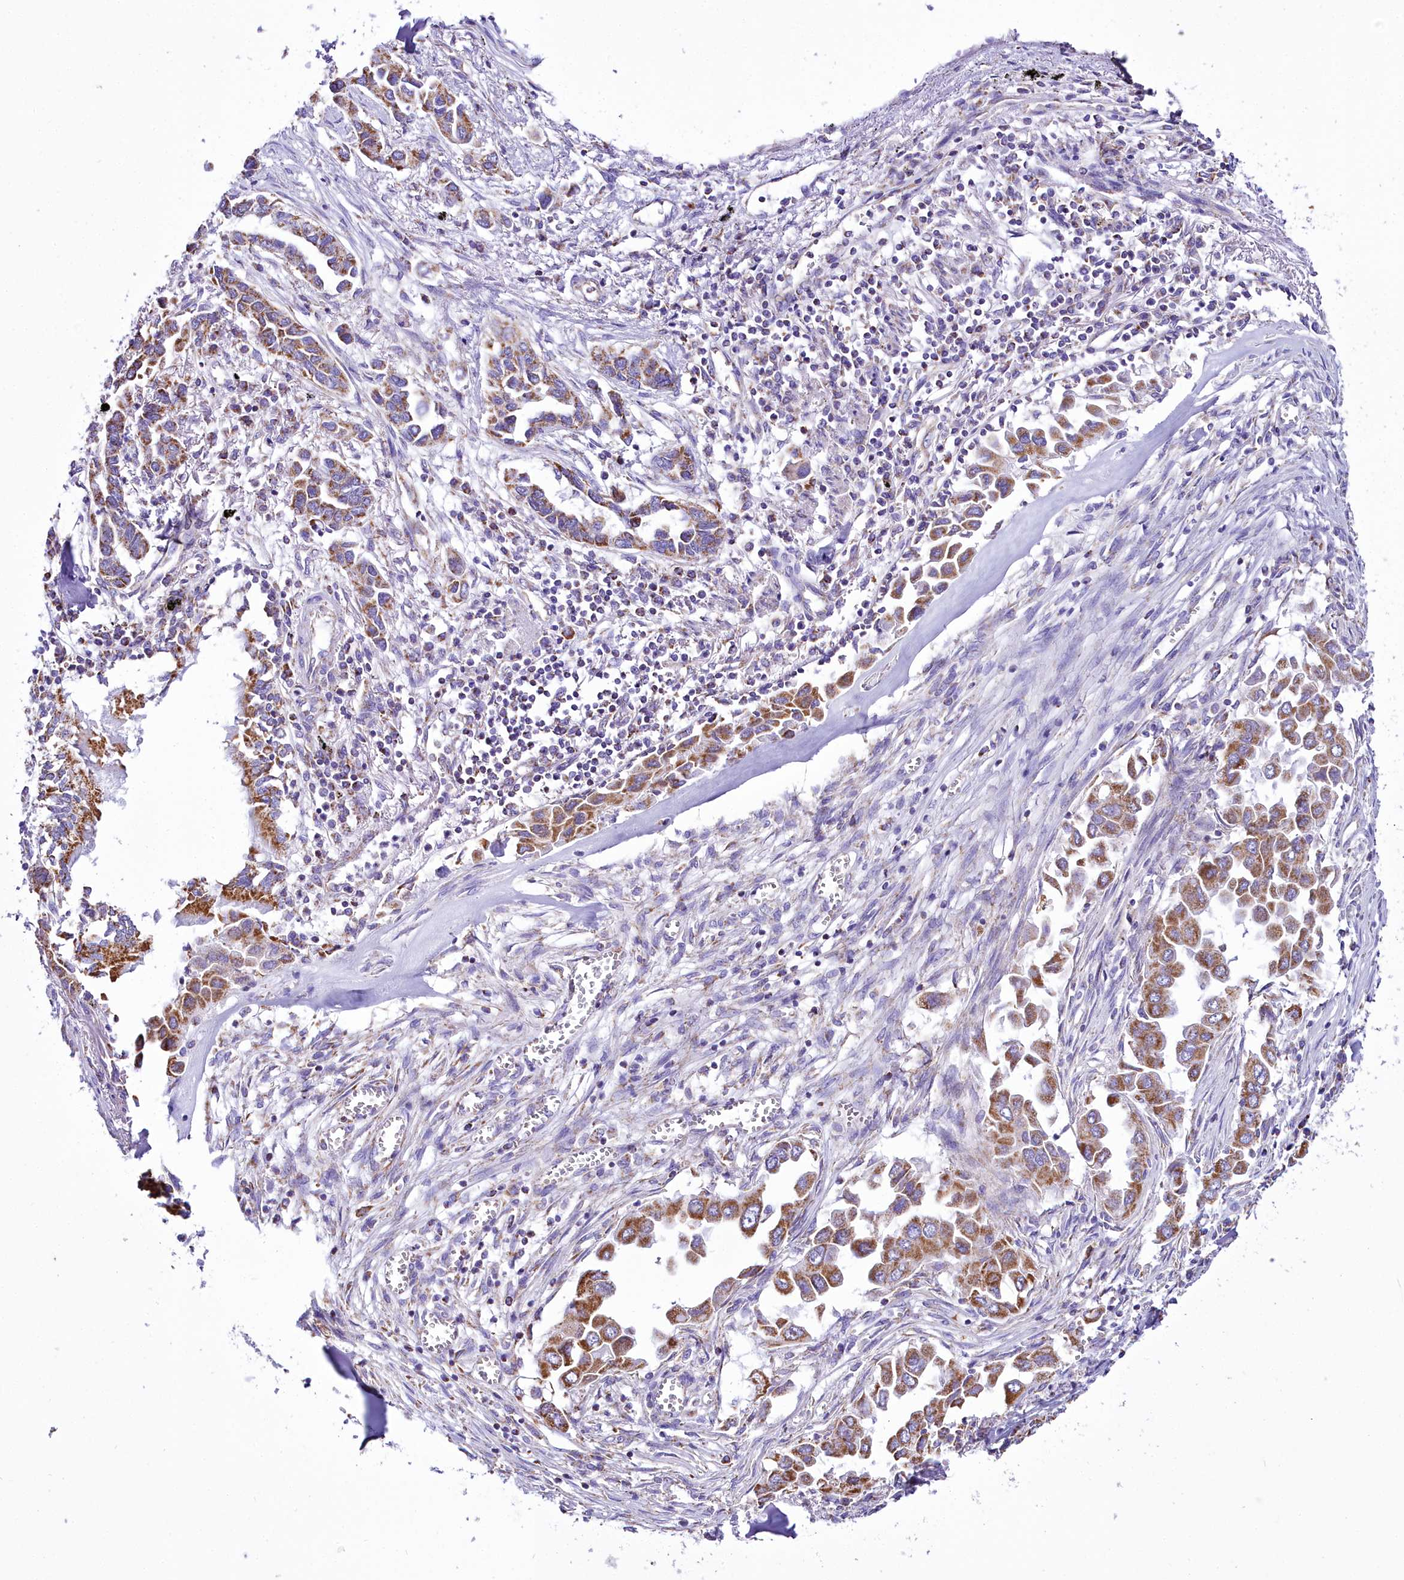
{"staining": {"intensity": "moderate", "quantity": ">75%", "location": "cytoplasmic/membranous"}, "tissue": "lung cancer", "cell_type": "Tumor cells", "image_type": "cancer", "snomed": [{"axis": "morphology", "description": "Adenocarcinoma, NOS"}, {"axis": "topography", "description": "Lung"}], "caption": "Lung cancer tissue demonstrates moderate cytoplasmic/membranous staining in about >75% of tumor cells, visualized by immunohistochemistry.", "gene": "WDFY3", "patient": {"sex": "female", "age": 76}}